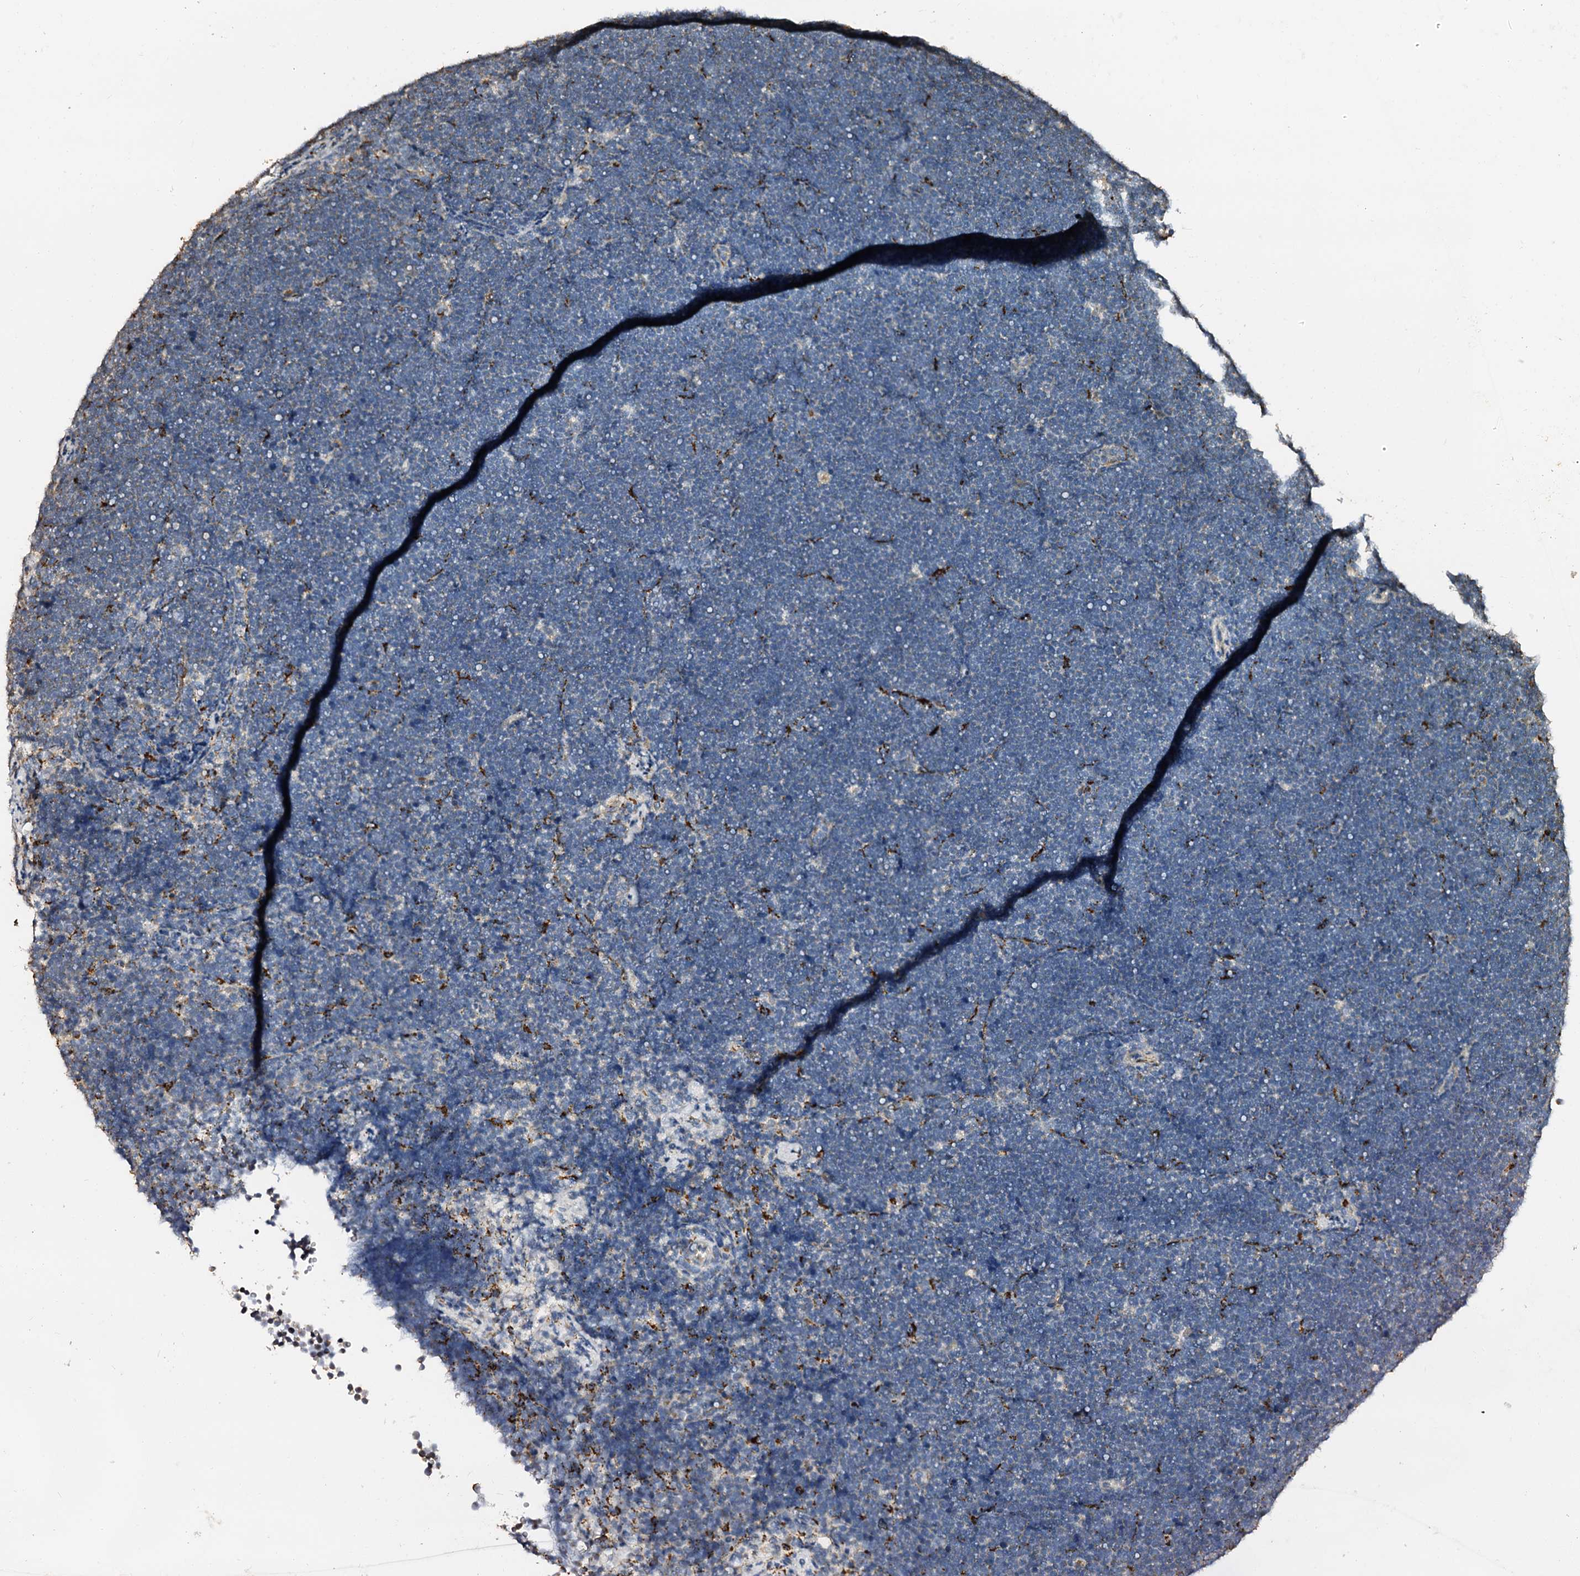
{"staining": {"intensity": "negative", "quantity": "none", "location": "none"}, "tissue": "lymphoma", "cell_type": "Tumor cells", "image_type": "cancer", "snomed": [{"axis": "morphology", "description": "Malignant lymphoma, non-Hodgkin's type, High grade"}, {"axis": "topography", "description": "Lymph node"}], "caption": "A high-resolution micrograph shows immunohistochemistry (IHC) staining of lymphoma, which demonstrates no significant positivity in tumor cells.", "gene": "MAOB", "patient": {"sex": "male", "age": 13}}